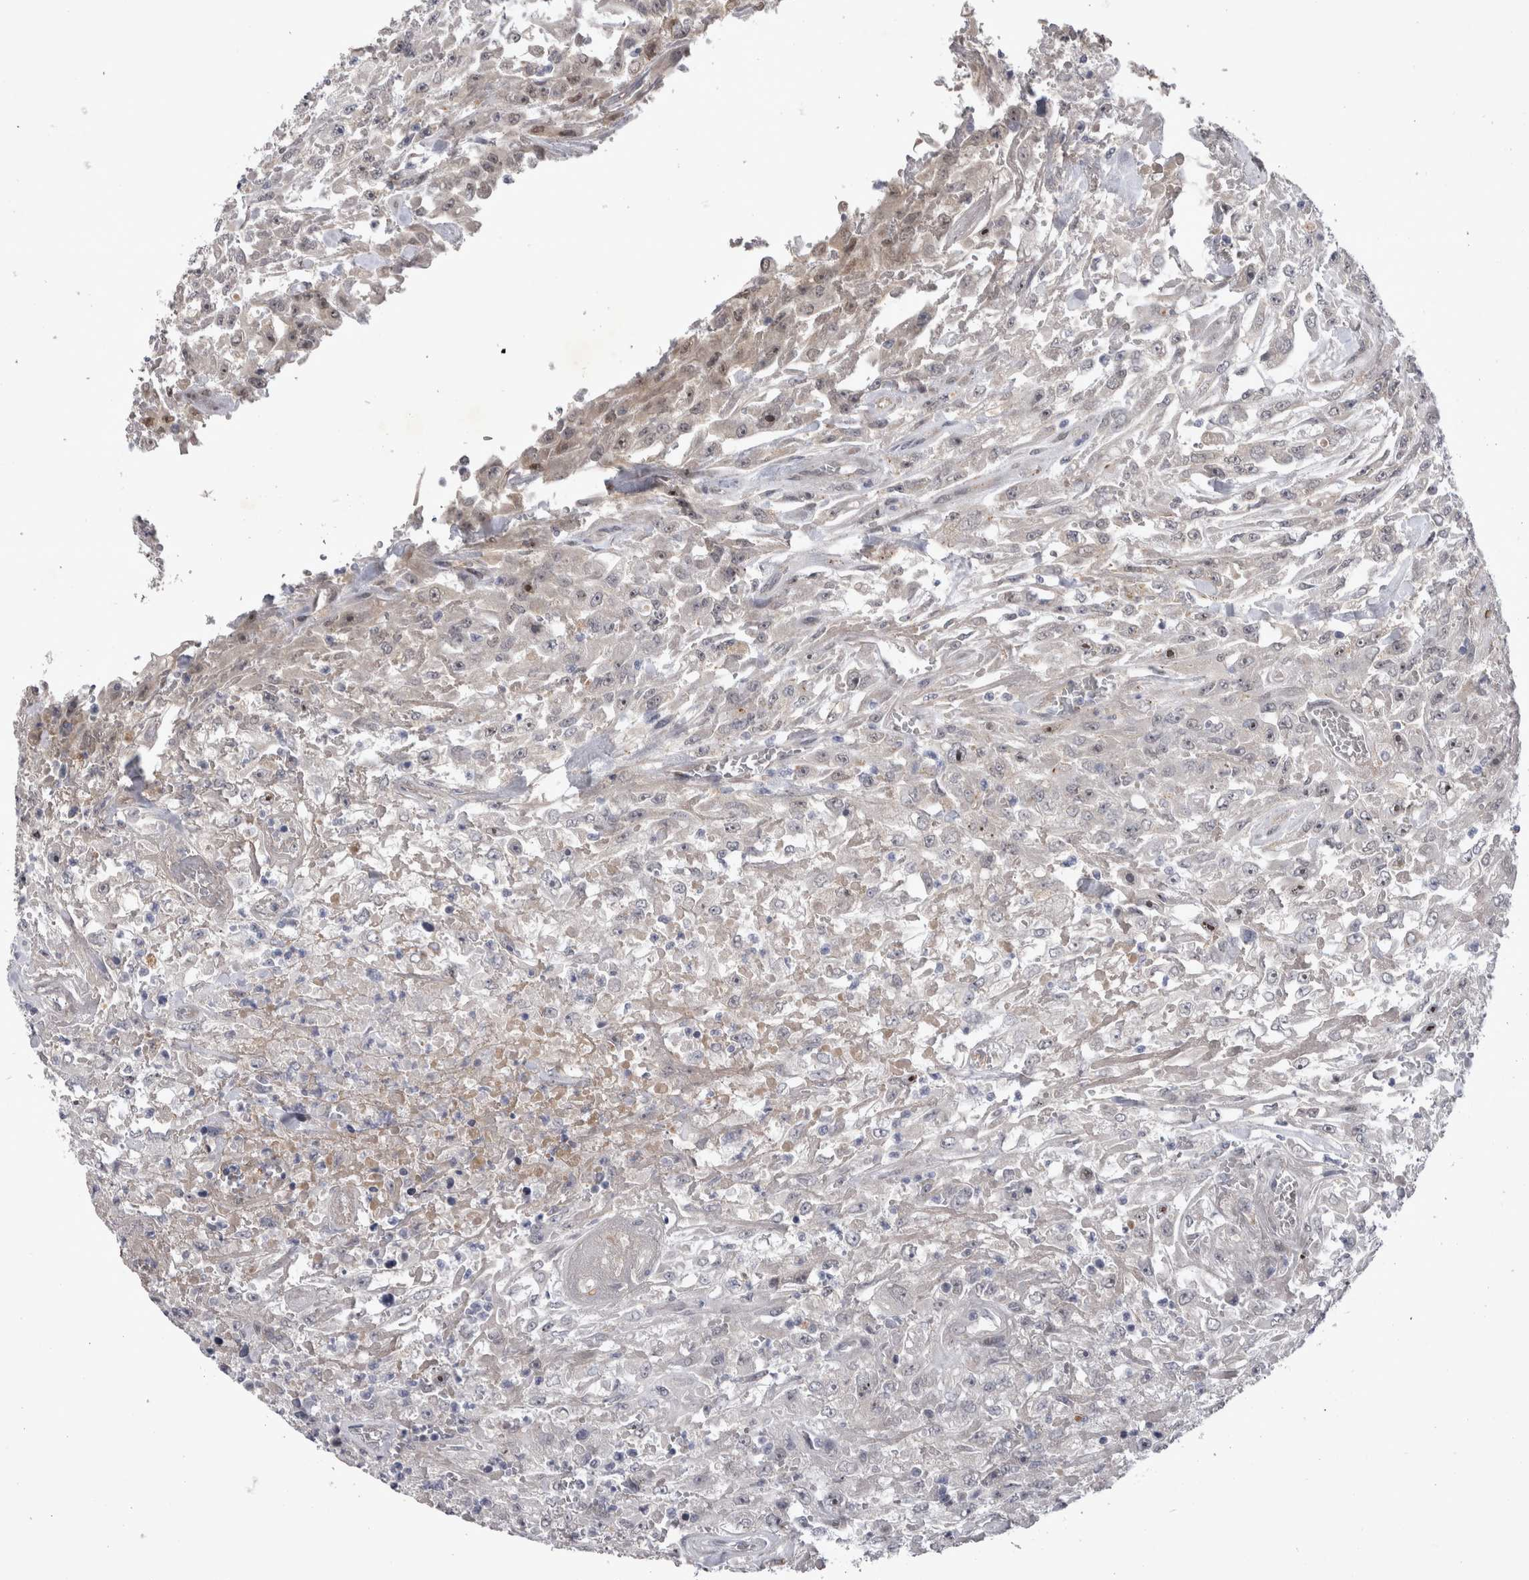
{"staining": {"intensity": "negative", "quantity": "none", "location": "none"}, "tissue": "urothelial cancer", "cell_type": "Tumor cells", "image_type": "cancer", "snomed": [{"axis": "morphology", "description": "Urothelial carcinoma, High grade"}, {"axis": "topography", "description": "Urinary bladder"}], "caption": "Histopathology image shows no significant protein positivity in tumor cells of urothelial cancer. (DAB immunohistochemistry visualized using brightfield microscopy, high magnification).", "gene": "IFI44", "patient": {"sex": "male", "age": 46}}